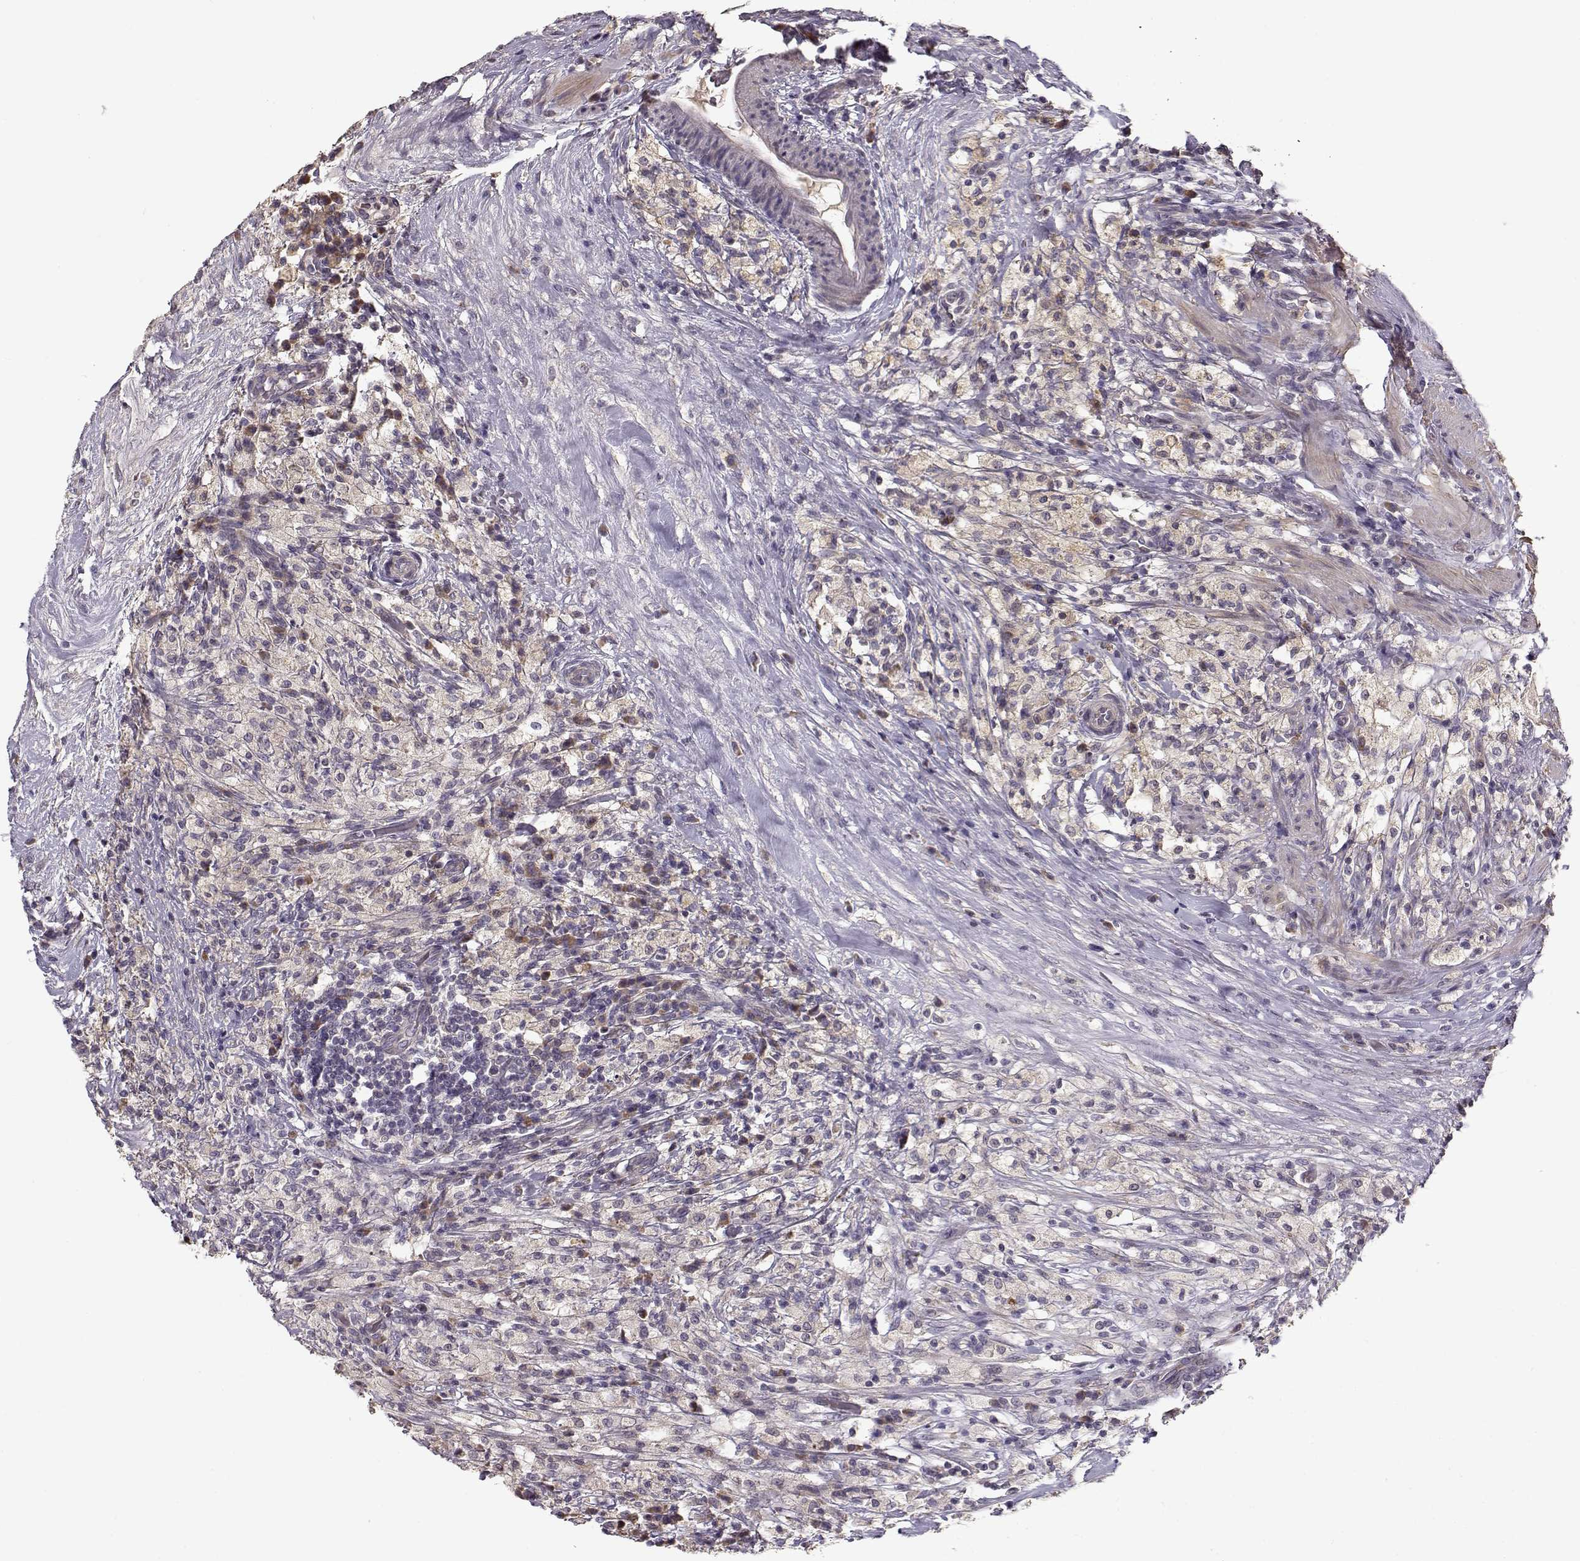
{"staining": {"intensity": "negative", "quantity": "none", "location": "none"}, "tissue": "testis cancer", "cell_type": "Tumor cells", "image_type": "cancer", "snomed": [{"axis": "morphology", "description": "Necrosis, NOS"}, {"axis": "morphology", "description": "Carcinoma, Embryonal, NOS"}, {"axis": "topography", "description": "Testis"}], "caption": "IHC micrograph of neoplastic tissue: human embryonal carcinoma (testis) stained with DAB (3,3'-diaminobenzidine) demonstrates no significant protein expression in tumor cells. Nuclei are stained in blue.", "gene": "ENTPD8", "patient": {"sex": "male", "age": 19}}